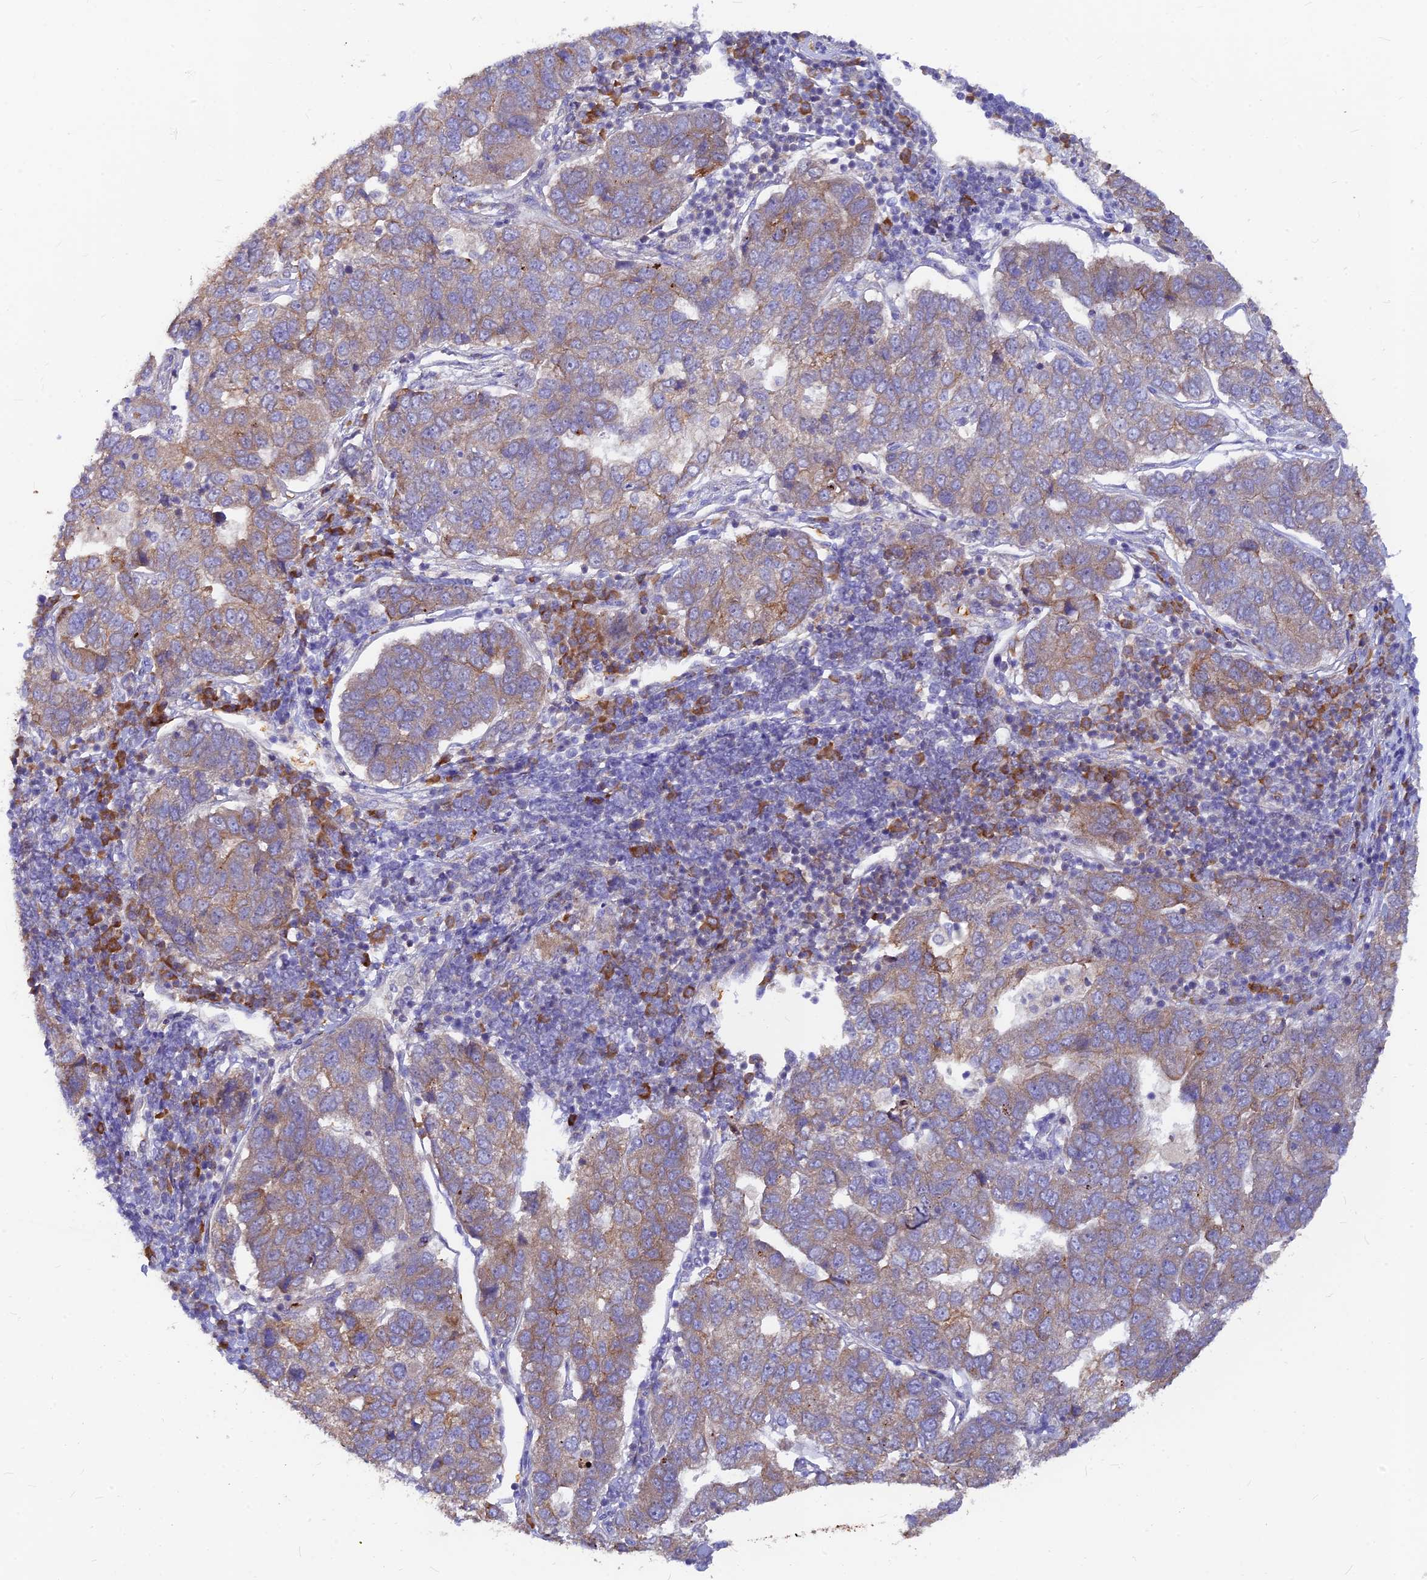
{"staining": {"intensity": "weak", "quantity": ">75%", "location": "cytoplasmic/membranous"}, "tissue": "pancreatic cancer", "cell_type": "Tumor cells", "image_type": "cancer", "snomed": [{"axis": "morphology", "description": "Adenocarcinoma, NOS"}, {"axis": "topography", "description": "Pancreas"}], "caption": "Immunohistochemistry (IHC) (DAB) staining of adenocarcinoma (pancreatic) demonstrates weak cytoplasmic/membranous protein expression in about >75% of tumor cells.", "gene": "DENND2D", "patient": {"sex": "female", "age": 61}}